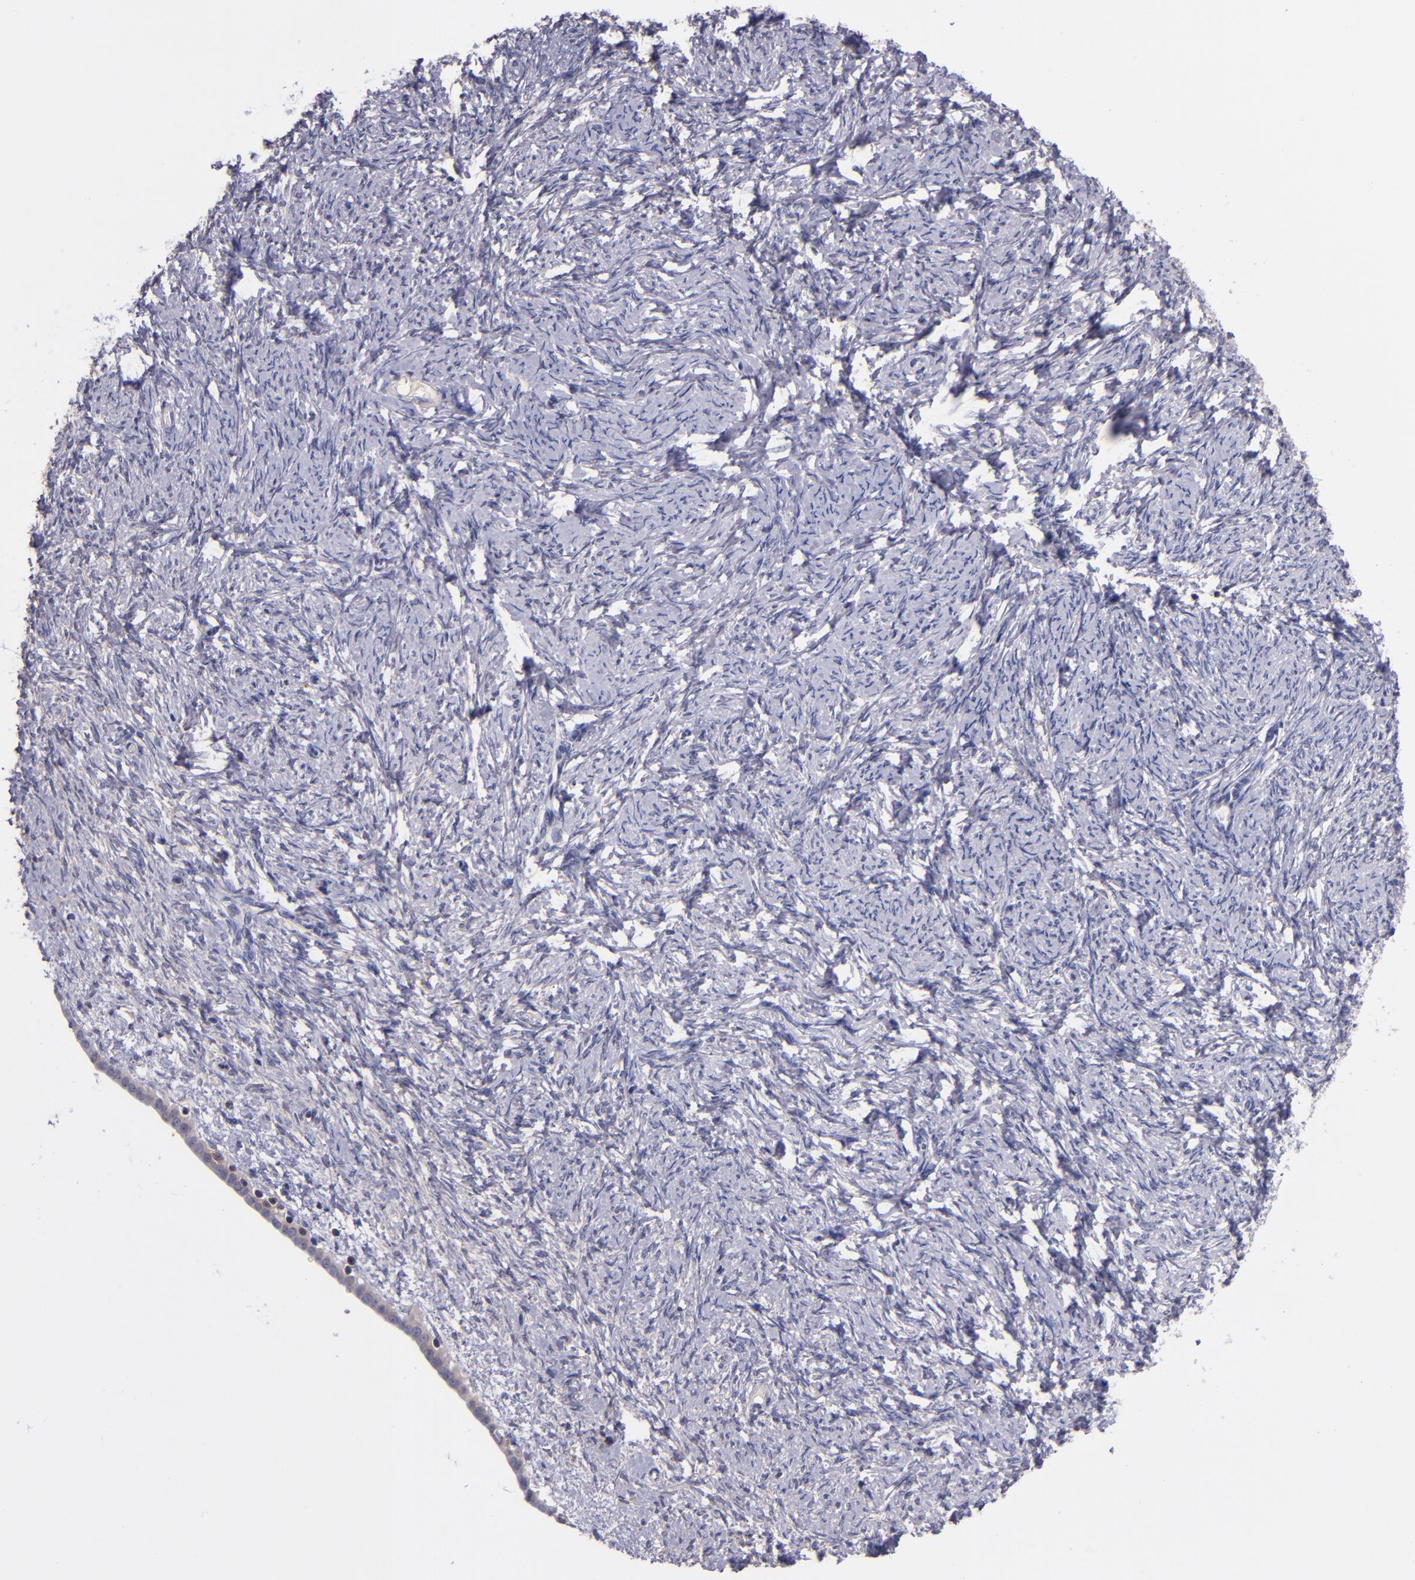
{"staining": {"intensity": "negative", "quantity": "none", "location": "none"}, "tissue": "ovarian cancer", "cell_type": "Tumor cells", "image_type": "cancer", "snomed": [{"axis": "morphology", "description": "Normal tissue, NOS"}, {"axis": "morphology", "description": "Cystadenocarcinoma, serous, NOS"}, {"axis": "topography", "description": "Ovary"}], "caption": "There is no significant staining in tumor cells of ovarian serous cystadenocarcinoma.", "gene": "RBP4", "patient": {"sex": "female", "age": 62}}